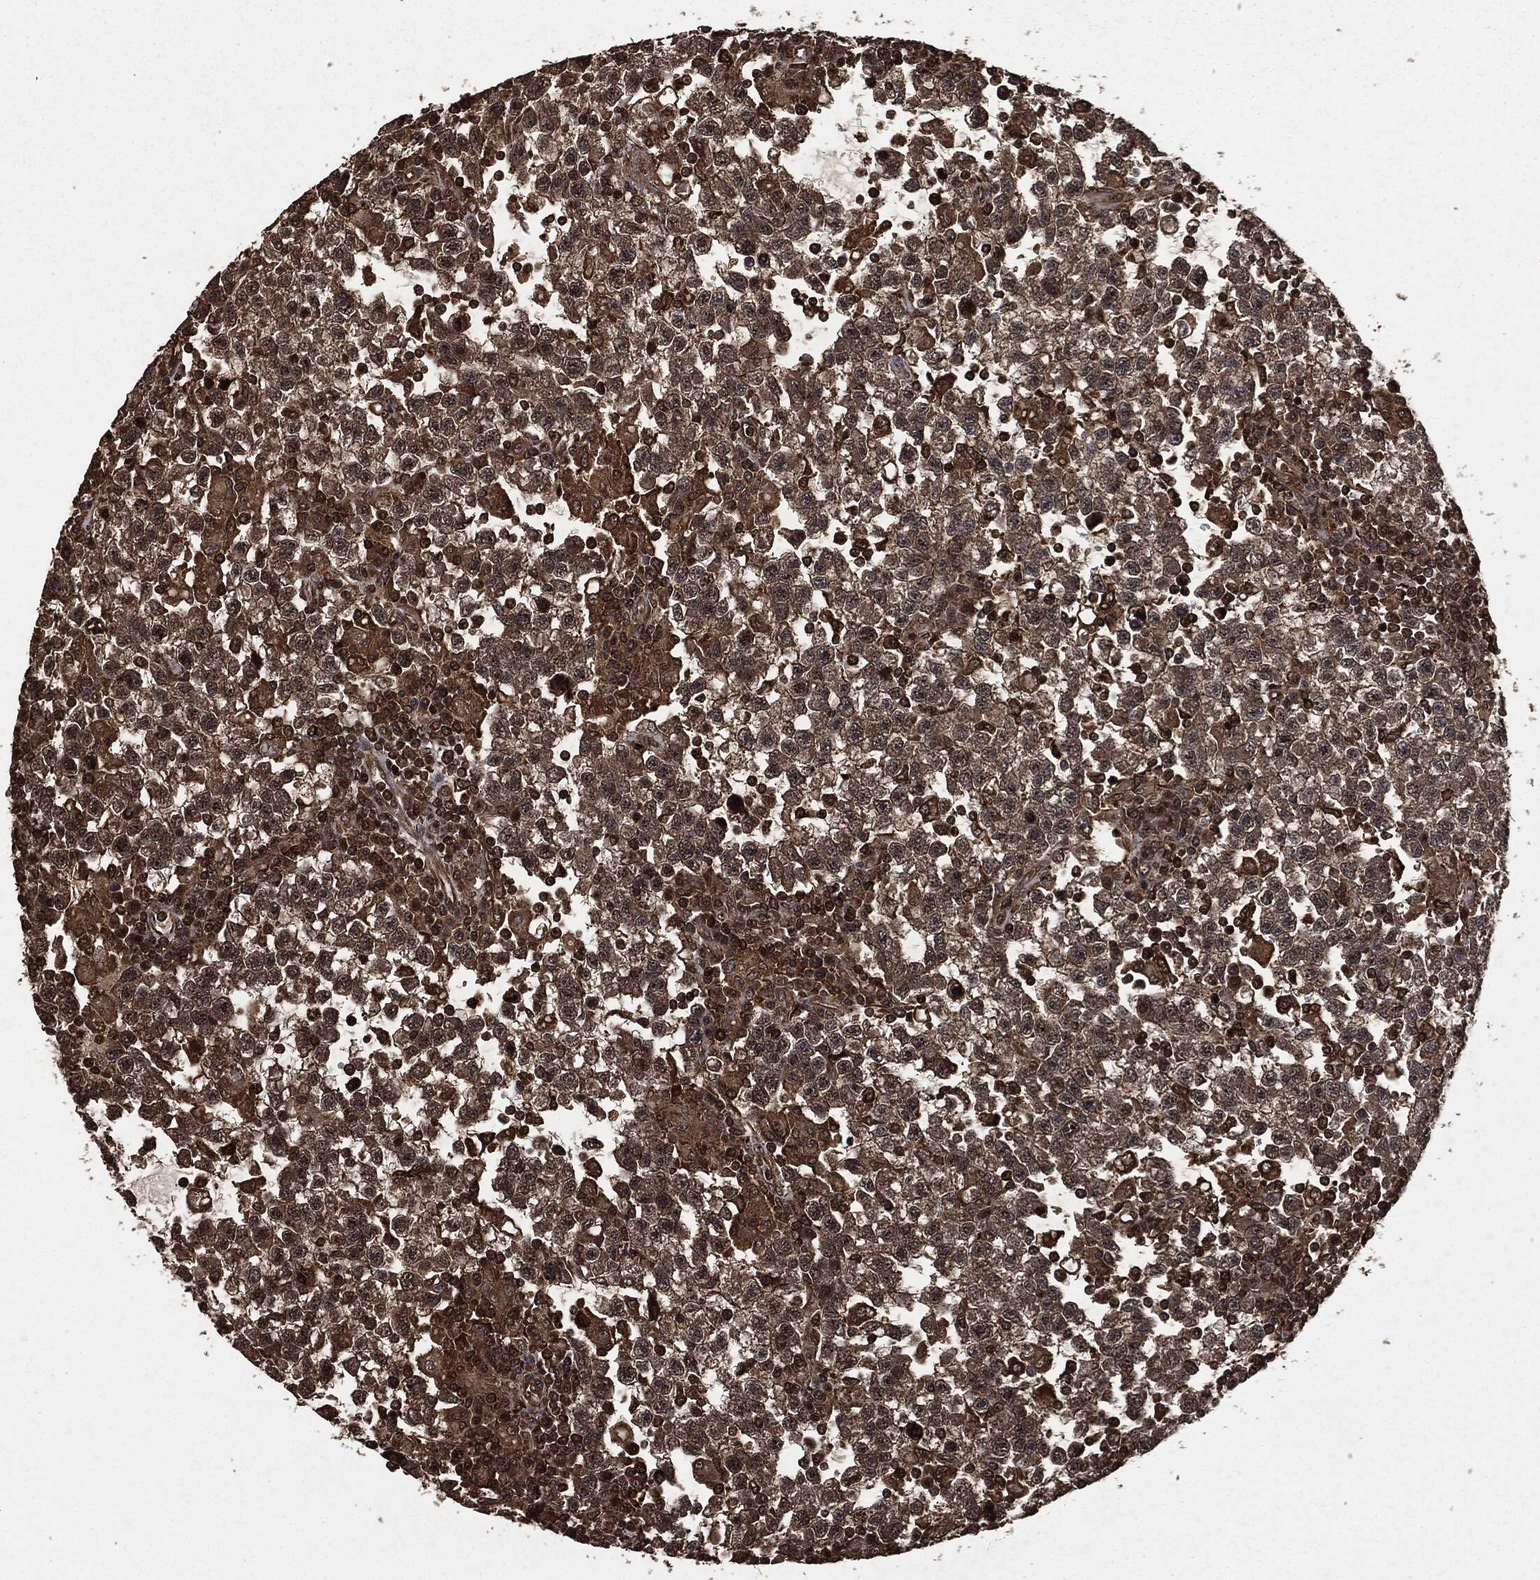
{"staining": {"intensity": "strong", "quantity": ">75%", "location": "cytoplasmic/membranous"}, "tissue": "testis cancer", "cell_type": "Tumor cells", "image_type": "cancer", "snomed": [{"axis": "morphology", "description": "Seminoma, NOS"}, {"axis": "topography", "description": "Testis"}], "caption": "Immunohistochemistry (IHC) of human testis cancer (seminoma) reveals high levels of strong cytoplasmic/membranous staining in approximately >75% of tumor cells.", "gene": "HRAS", "patient": {"sex": "male", "age": 47}}